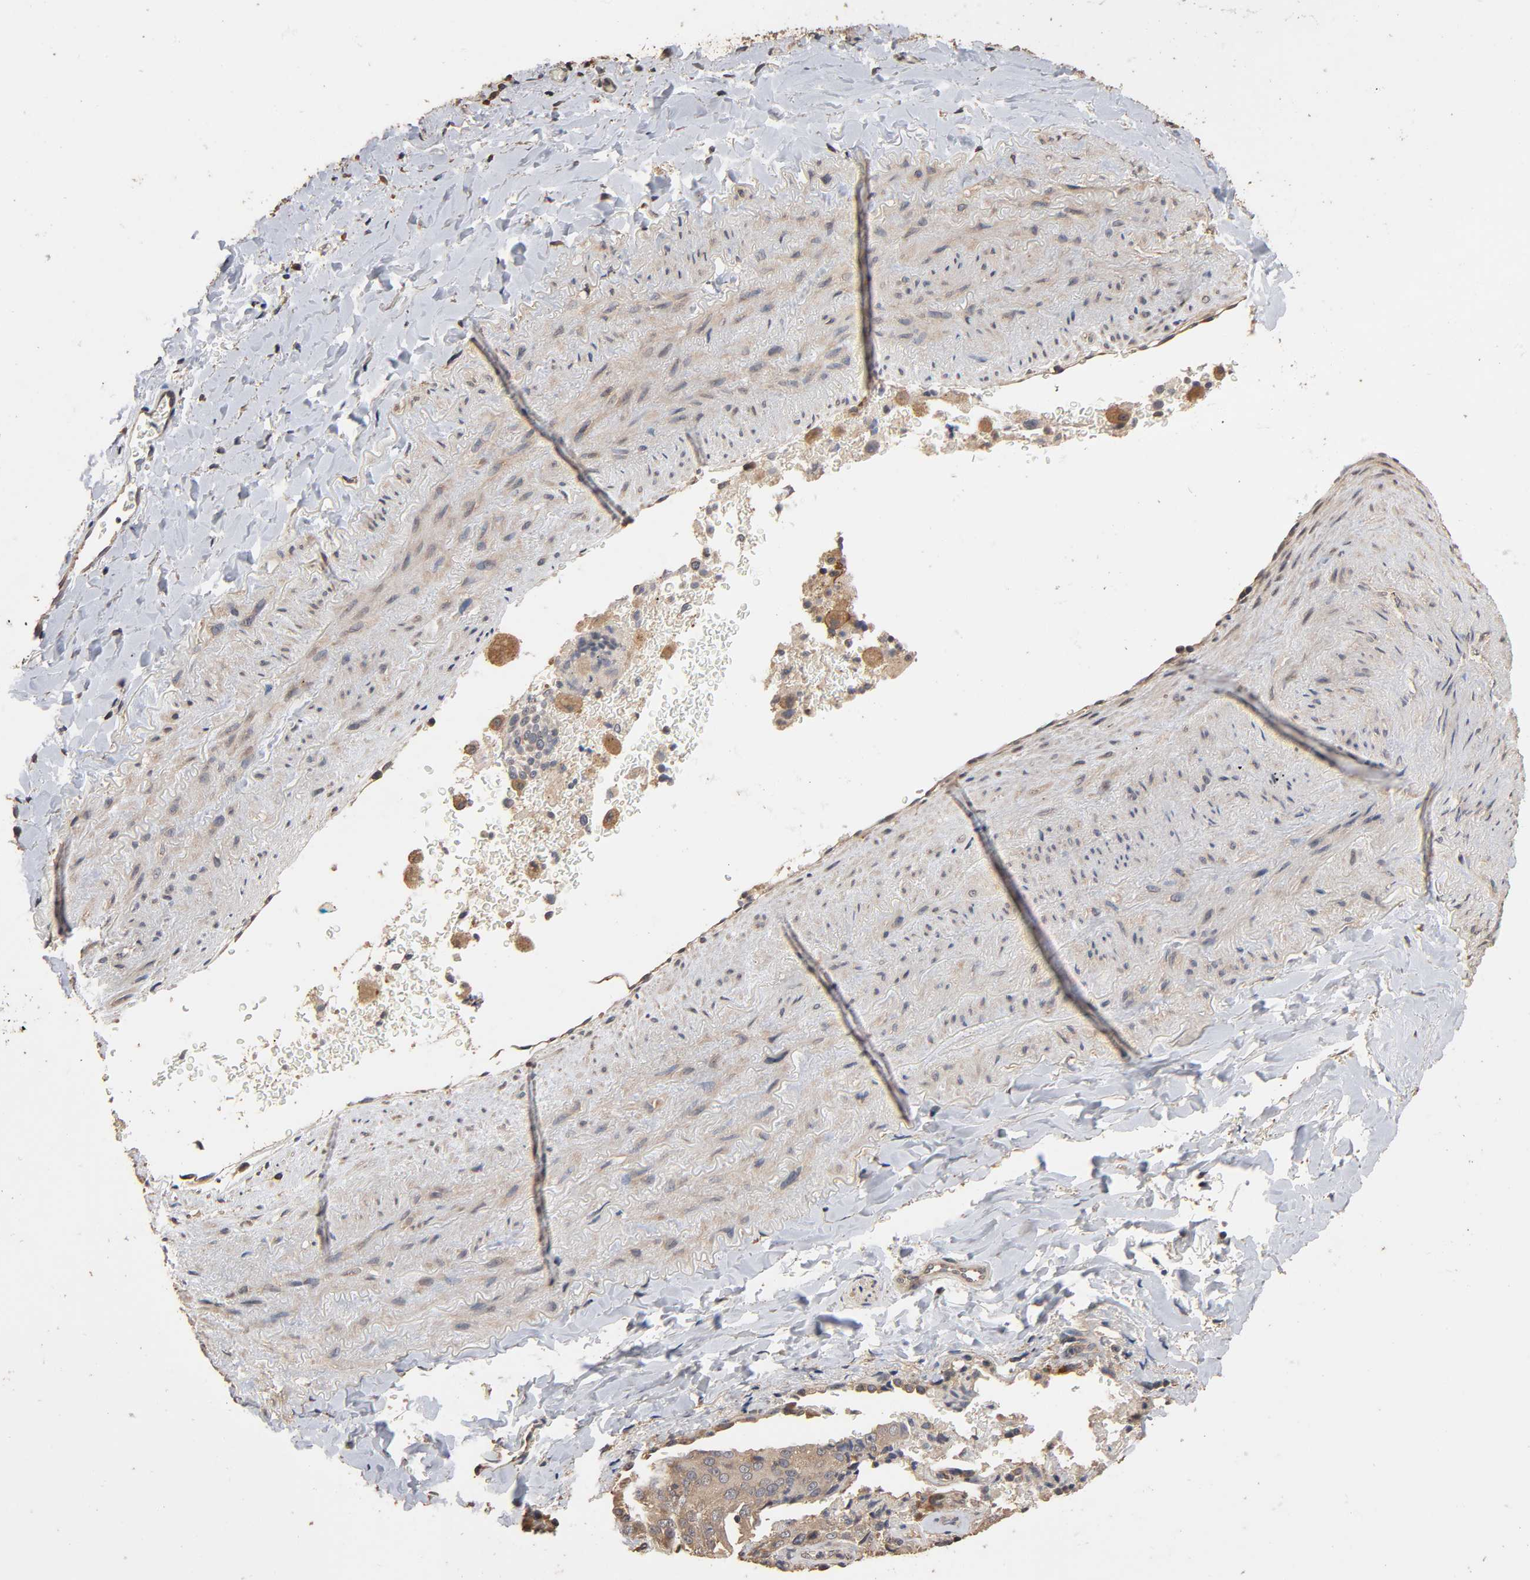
{"staining": {"intensity": "weak", "quantity": ">75%", "location": "cytoplasmic/membranous"}, "tissue": "lung cancer", "cell_type": "Tumor cells", "image_type": "cancer", "snomed": [{"axis": "morphology", "description": "Squamous cell carcinoma, NOS"}, {"axis": "topography", "description": "Lung"}], "caption": "A high-resolution image shows IHC staining of lung cancer, which reveals weak cytoplasmic/membranous expression in approximately >75% of tumor cells.", "gene": "ARHGEF7", "patient": {"sex": "male", "age": 54}}